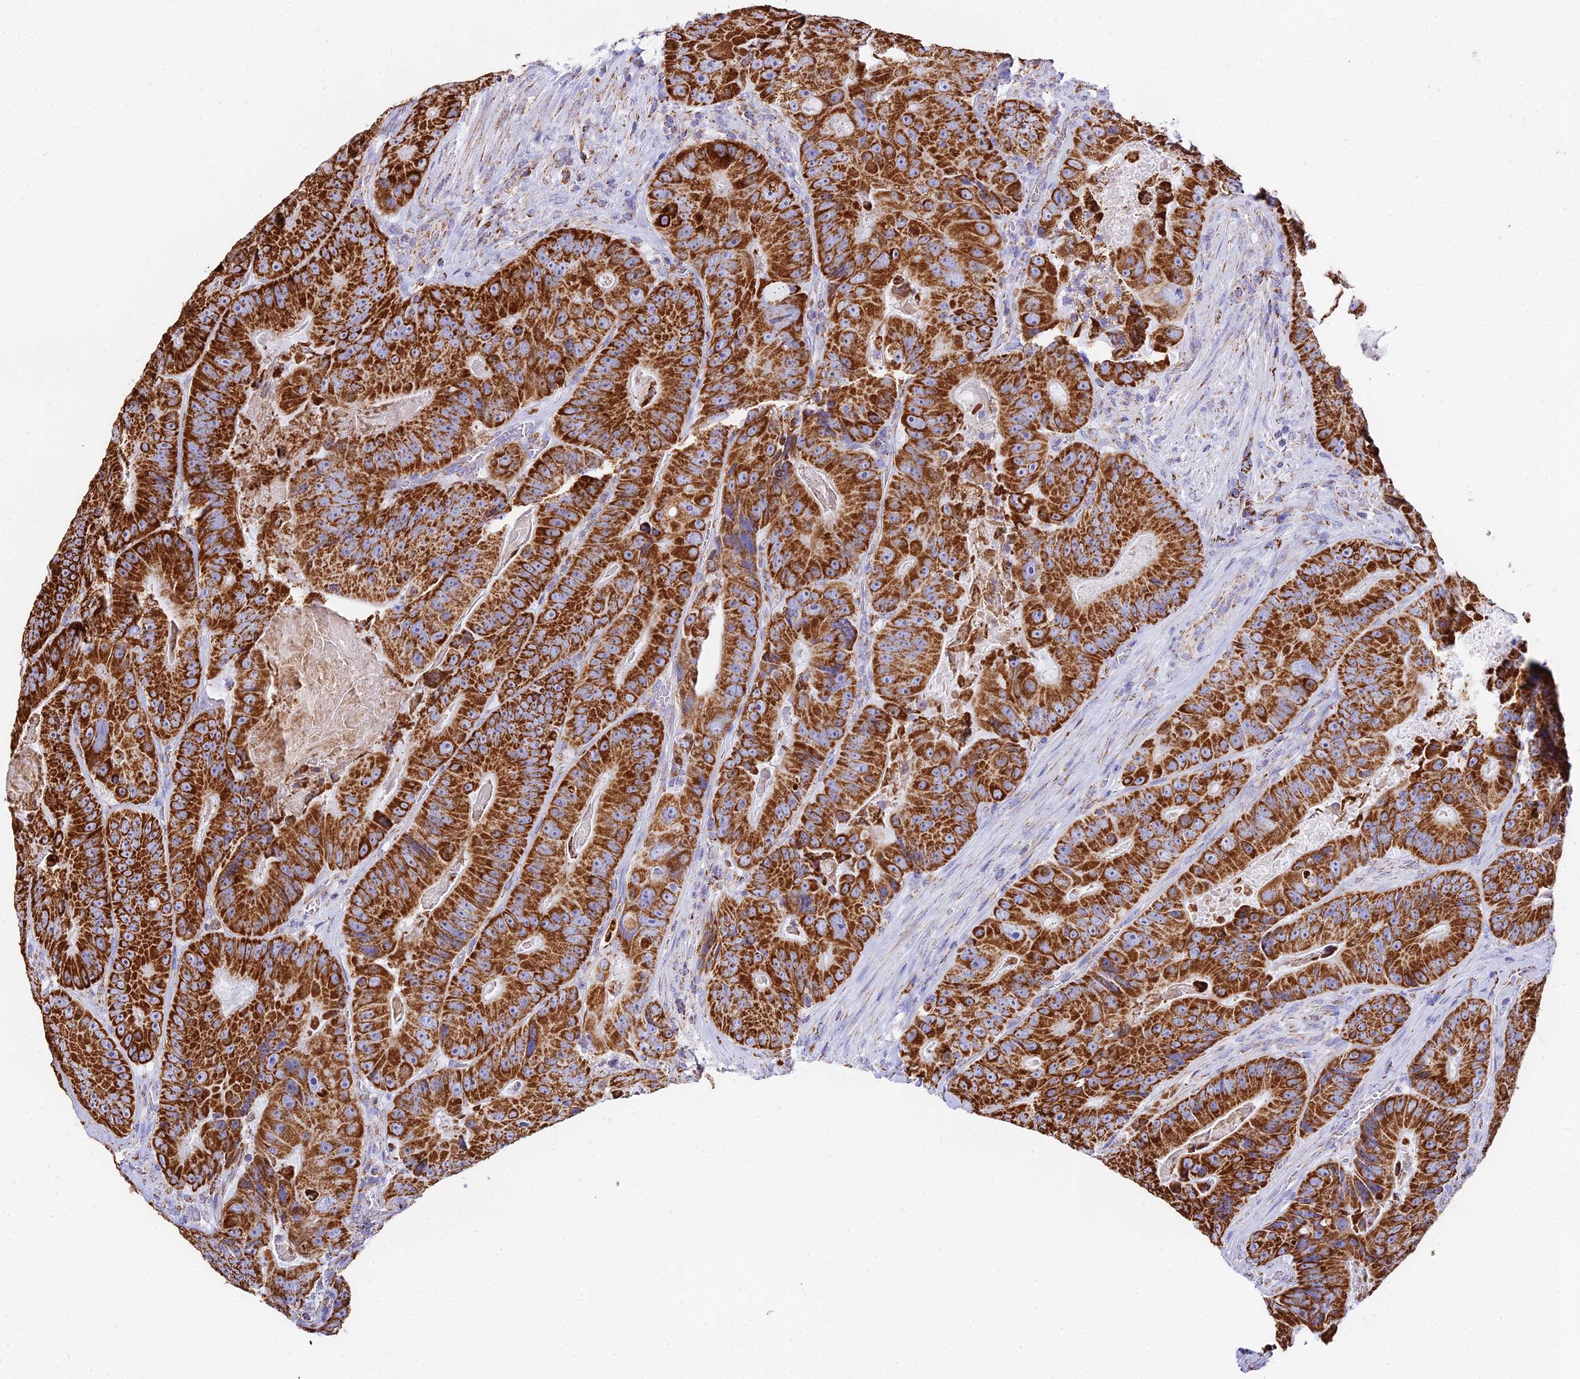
{"staining": {"intensity": "strong", "quantity": ">75%", "location": "cytoplasmic/membranous"}, "tissue": "colorectal cancer", "cell_type": "Tumor cells", "image_type": "cancer", "snomed": [{"axis": "morphology", "description": "Adenocarcinoma, NOS"}, {"axis": "topography", "description": "Colon"}], "caption": "Adenocarcinoma (colorectal) was stained to show a protein in brown. There is high levels of strong cytoplasmic/membranous expression in about >75% of tumor cells. Nuclei are stained in blue.", "gene": "ATP5PD", "patient": {"sex": "female", "age": 86}}